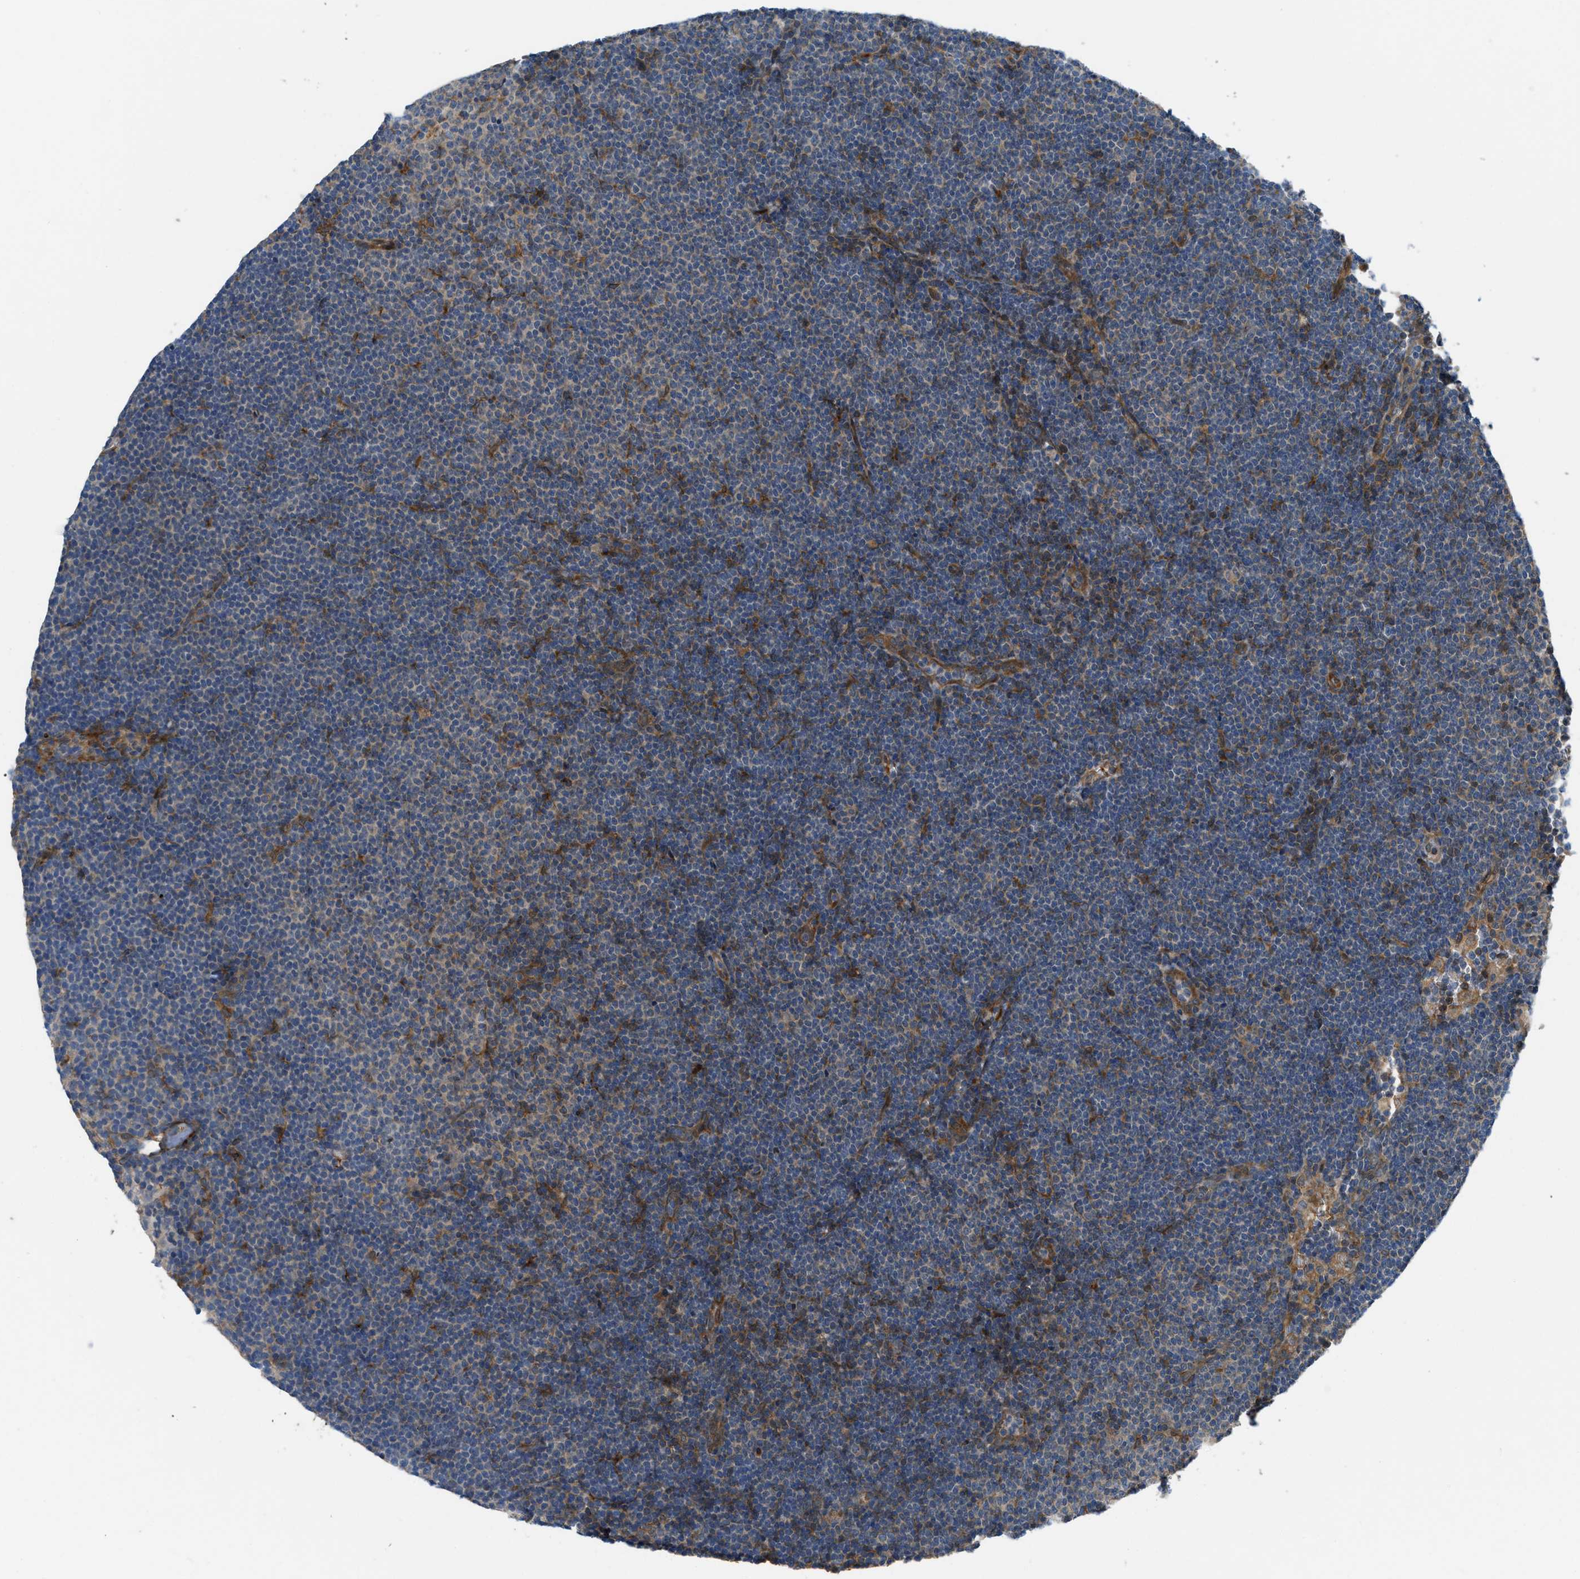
{"staining": {"intensity": "weak", "quantity": "<25%", "location": "cytoplasmic/membranous"}, "tissue": "lymphoma", "cell_type": "Tumor cells", "image_type": "cancer", "snomed": [{"axis": "morphology", "description": "Malignant lymphoma, non-Hodgkin's type, Low grade"}, {"axis": "topography", "description": "Lymph node"}], "caption": "Micrograph shows no significant protein staining in tumor cells of low-grade malignant lymphoma, non-Hodgkin's type.", "gene": "BAZ2B", "patient": {"sex": "female", "age": 53}}